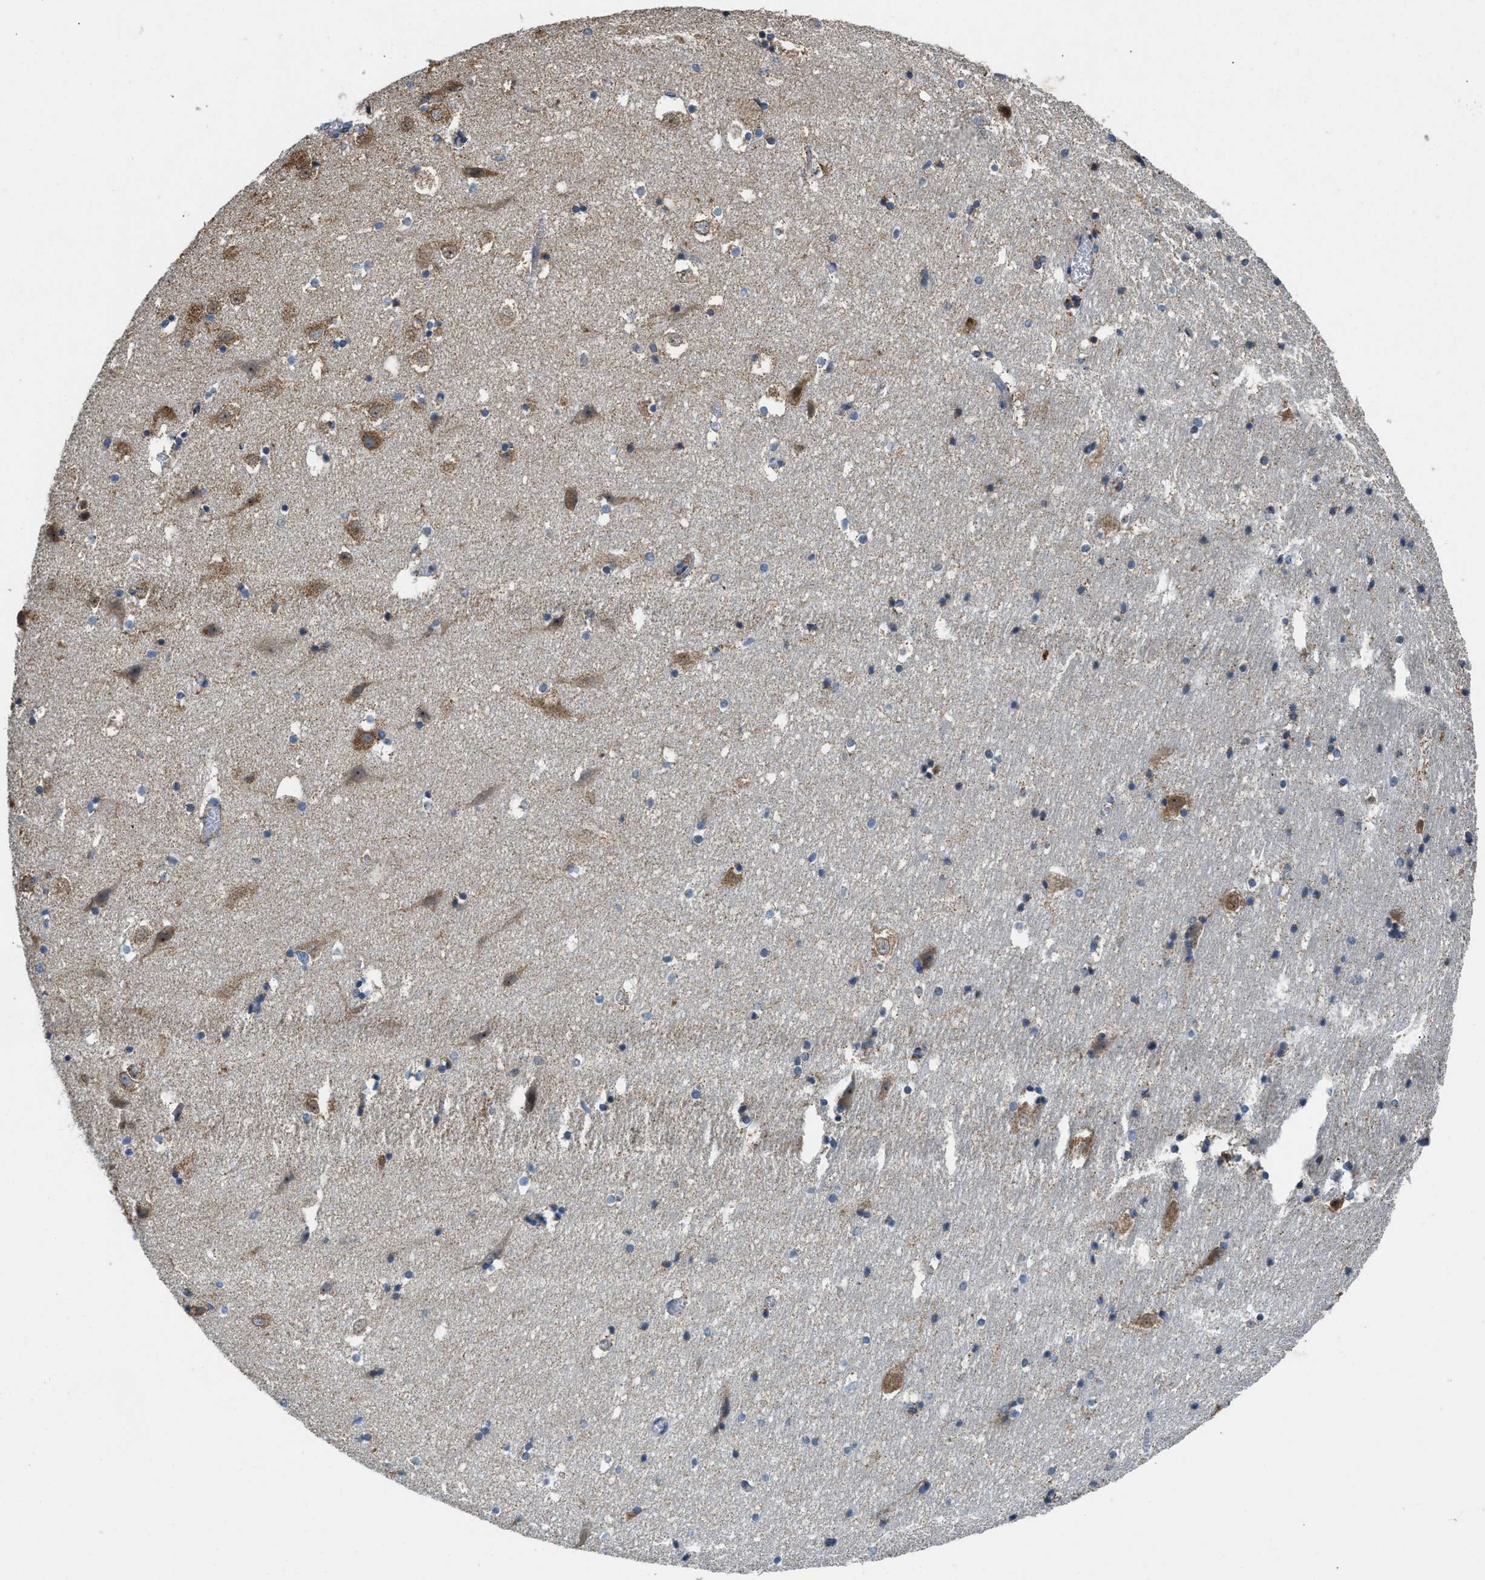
{"staining": {"intensity": "moderate", "quantity": "<25%", "location": "cytoplasmic/membranous"}, "tissue": "hippocampus", "cell_type": "Glial cells", "image_type": "normal", "snomed": [{"axis": "morphology", "description": "Normal tissue, NOS"}, {"axis": "topography", "description": "Hippocampus"}], "caption": "Immunohistochemistry (DAB) staining of benign hippocampus demonstrates moderate cytoplasmic/membranous protein staining in about <25% of glial cells. (IHC, brightfield microscopy, high magnification).", "gene": "TMEM150A", "patient": {"sex": "male", "age": 45}}